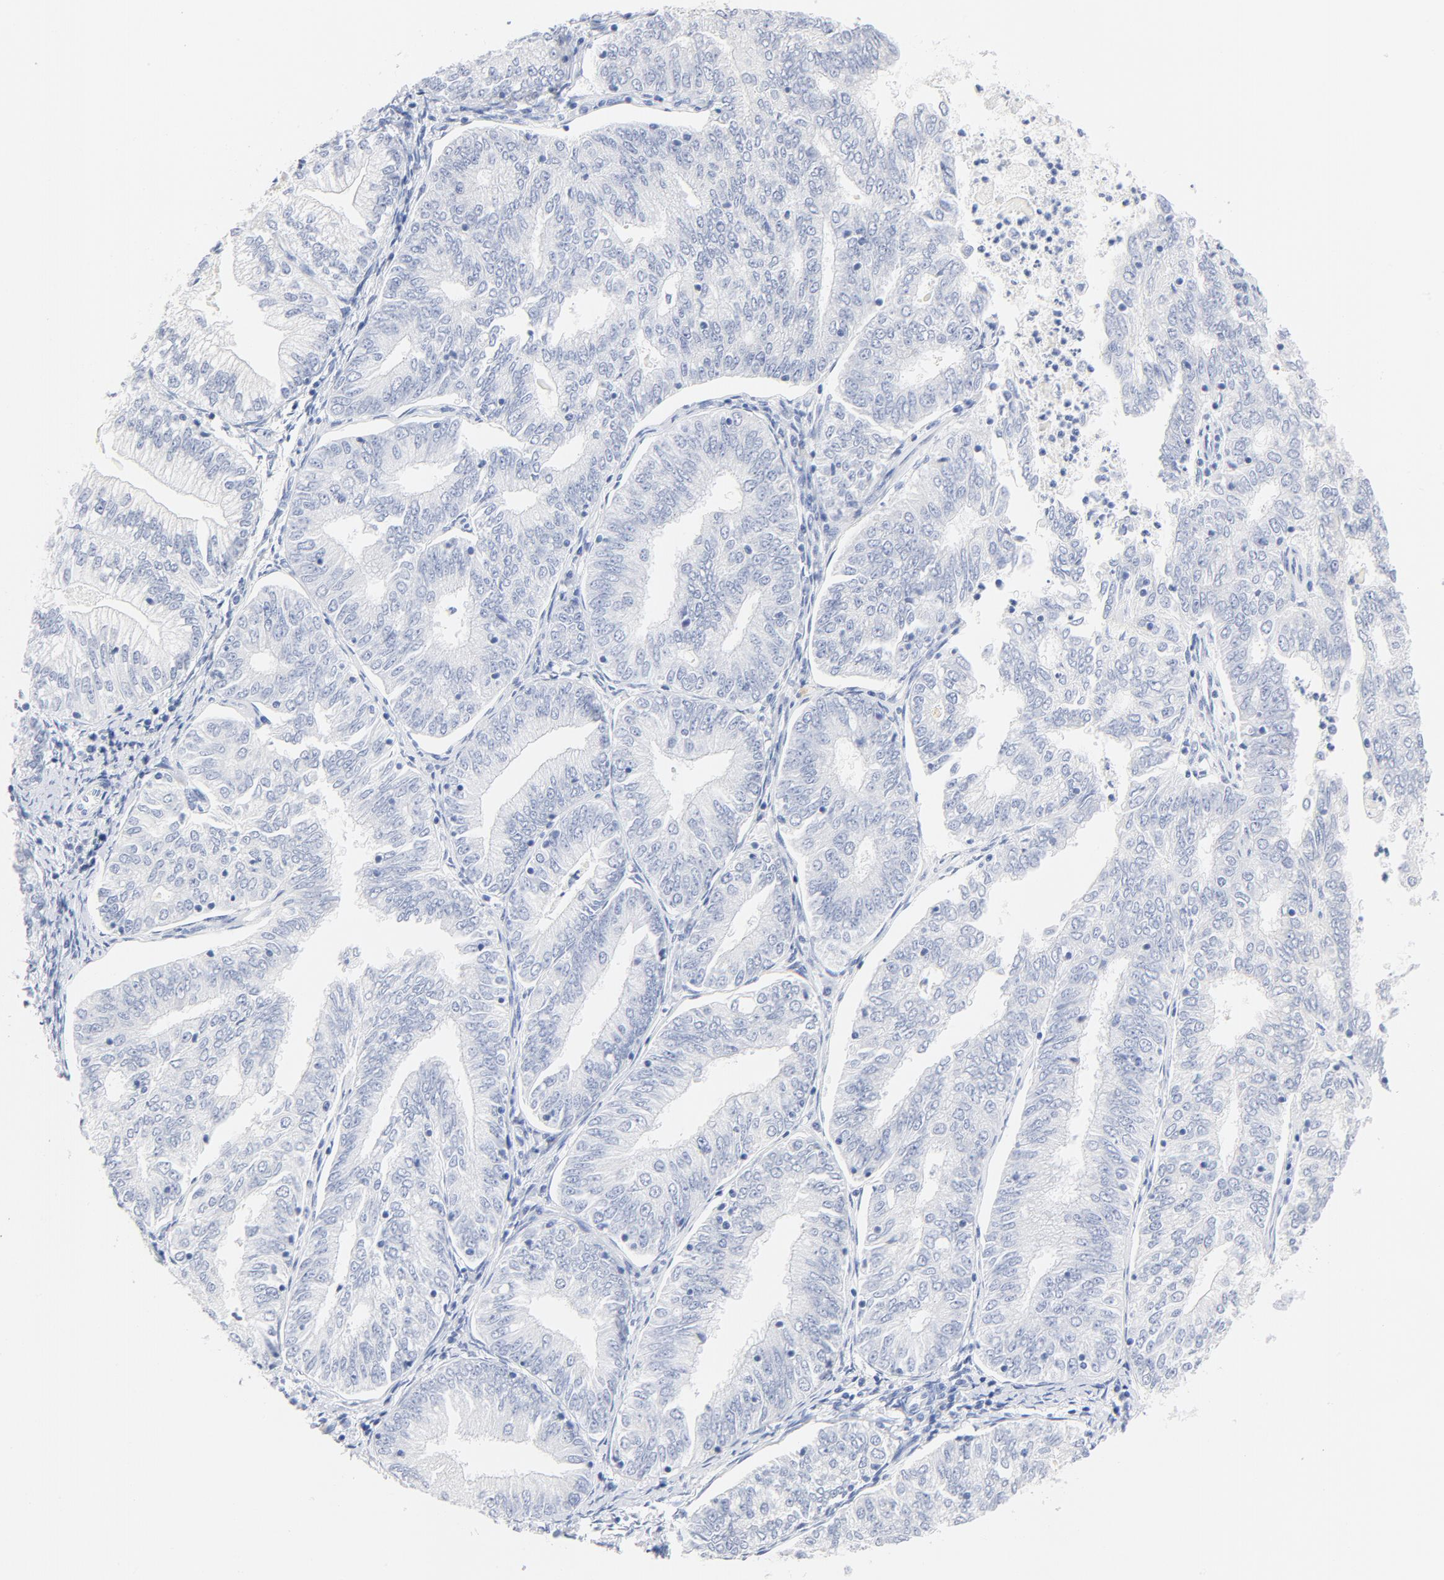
{"staining": {"intensity": "negative", "quantity": "none", "location": "none"}, "tissue": "endometrial cancer", "cell_type": "Tumor cells", "image_type": "cancer", "snomed": [{"axis": "morphology", "description": "Adenocarcinoma, NOS"}, {"axis": "topography", "description": "Endometrium"}], "caption": "Tumor cells are negative for protein expression in human endometrial cancer. The staining is performed using DAB brown chromogen with nuclei counter-stained in using hematoxylin.", "gene": "FGFR3", "patient": {"sex": "female", "age": 69}}